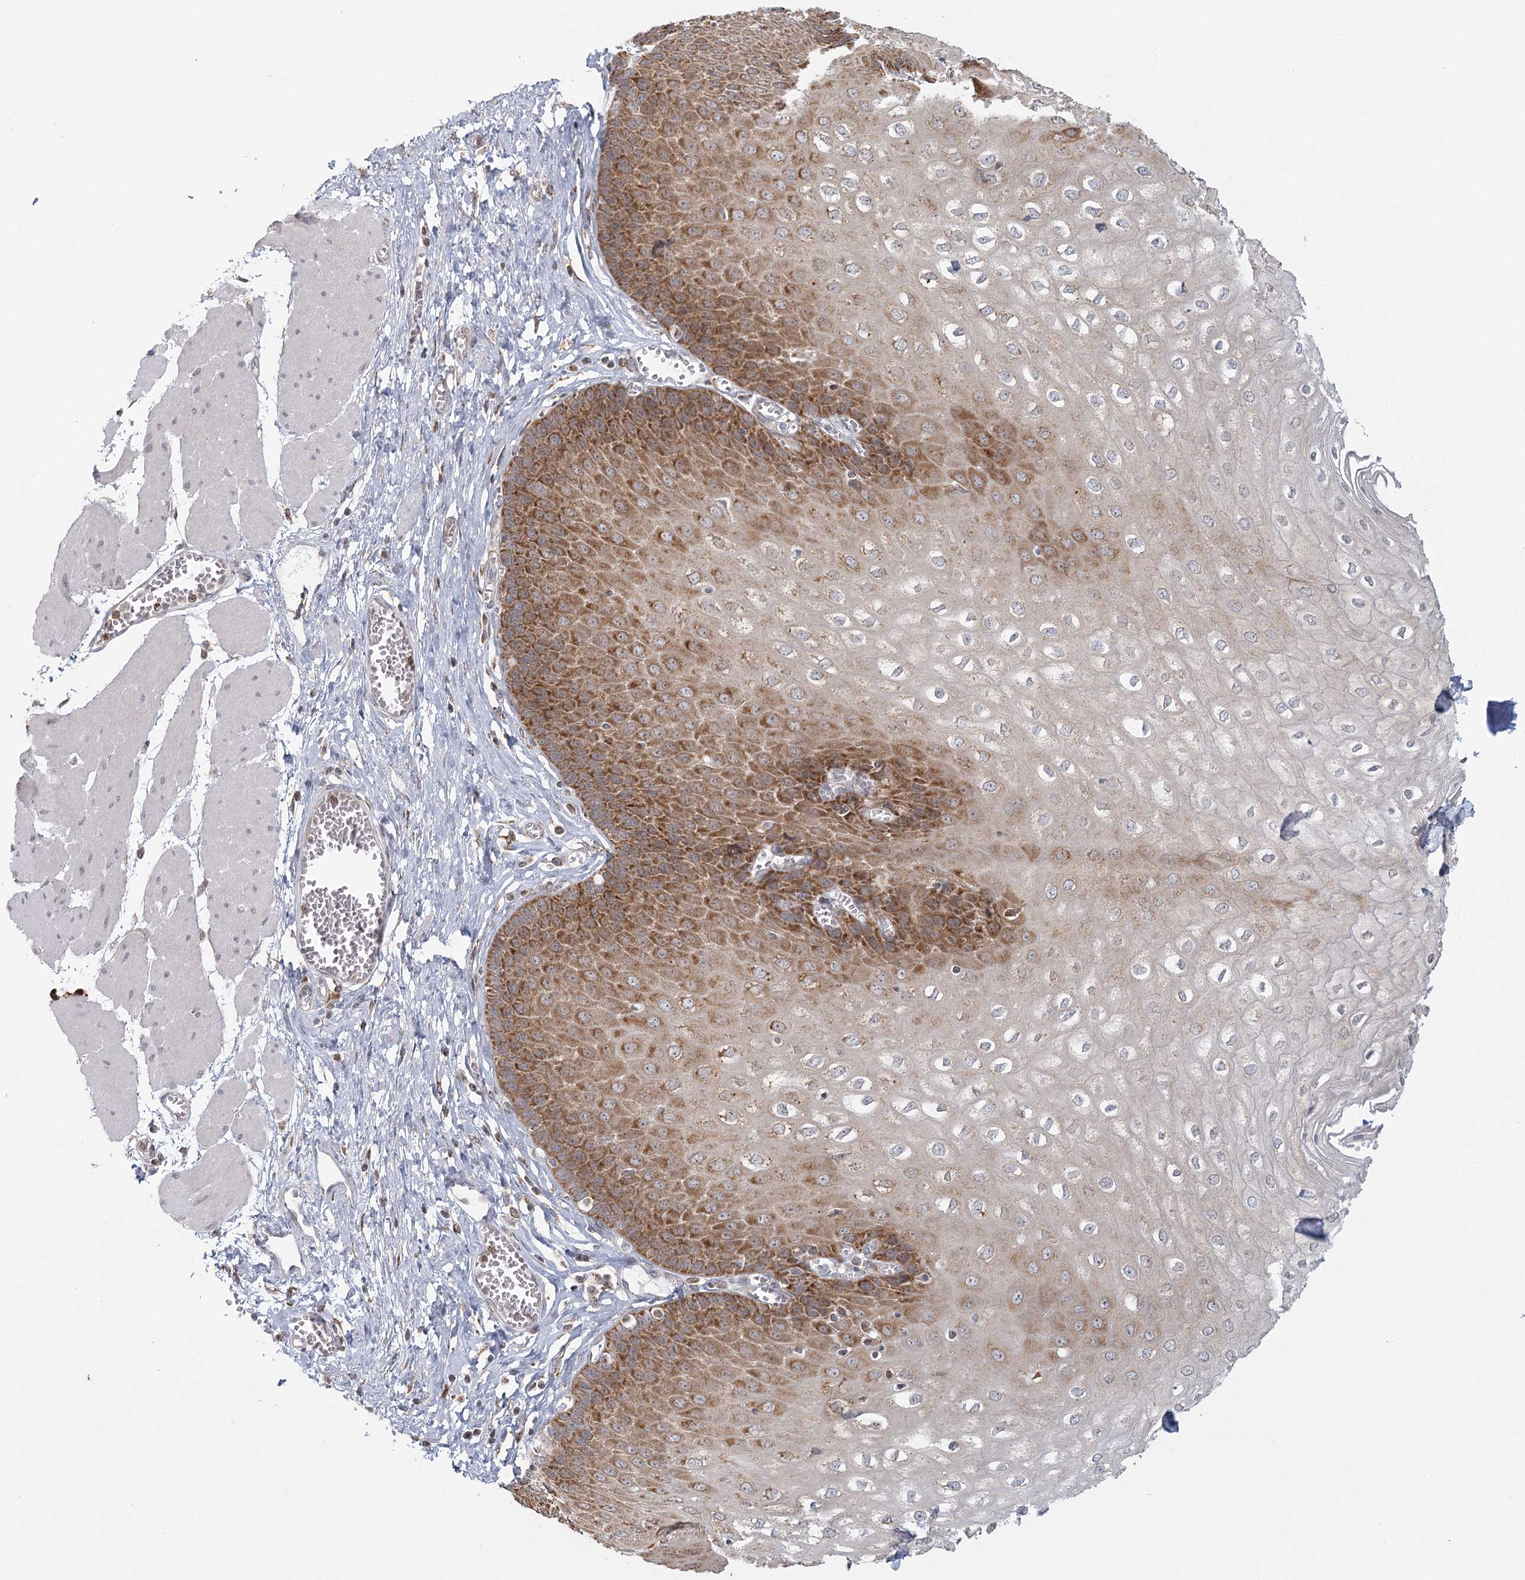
{"staining": {"intensity": "moderate", "quantity": ">75%", "location": "cytoplasmic/membranous"}, "tissue": "esophagus", "cell_type": "Squamous epithelial cells", "image_type": "normal", "snomed": [{"axis": "morphology", "description": "Normal tissue, NOS"}, {"axis": "topography", "description": "Esophagus"}], "caption": "Moderate cytoplasmic/membranous protein staining is appreciated in about >75% of squamous epithelial cells in esophagus. Nuclei are stained in blue.", "gene": "LACTB", "patient": {"sex": "male", "age": 60}}